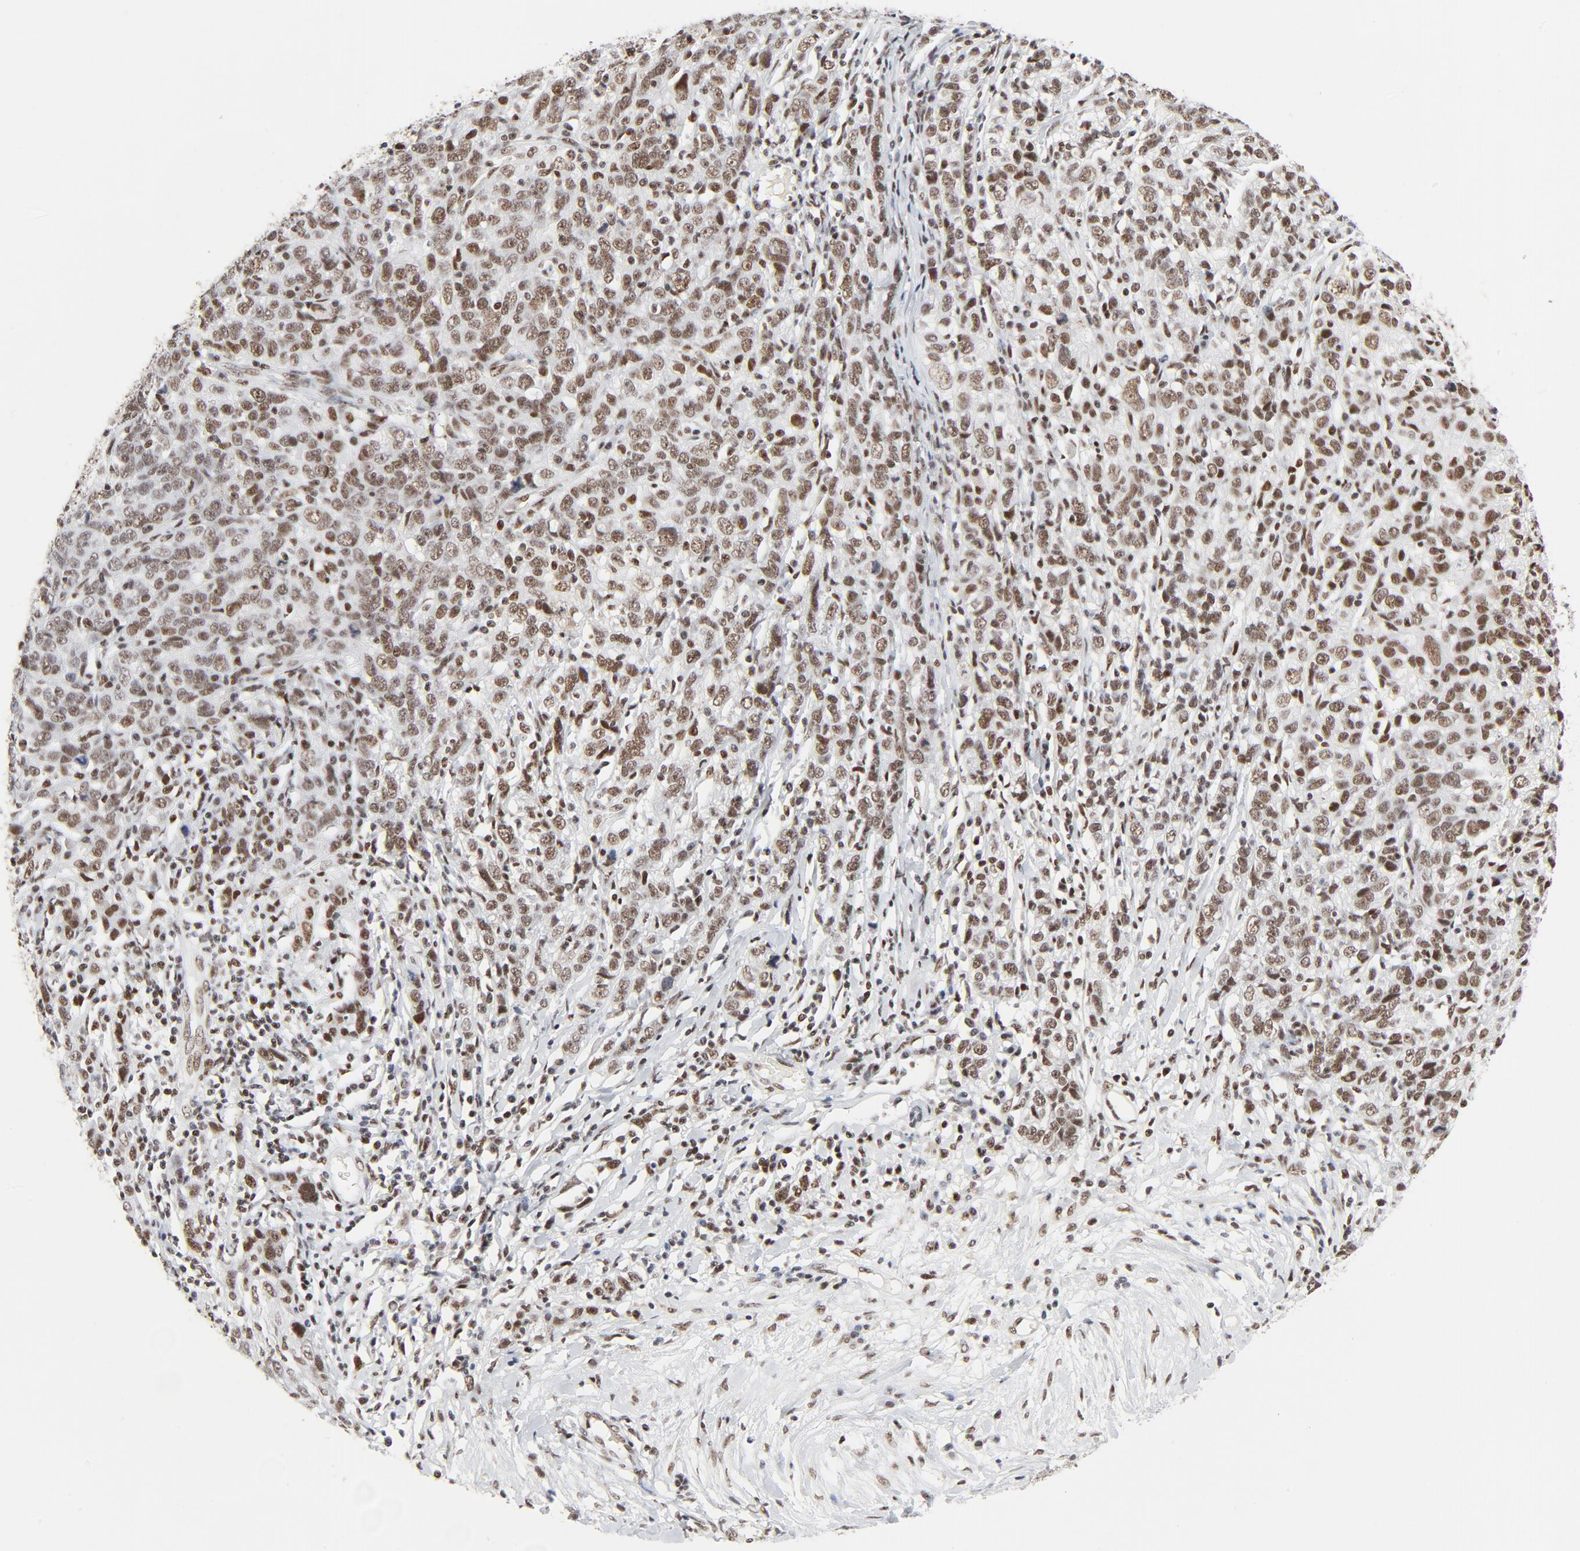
{"staining": {"intensity": "moderate", "quantity": ">75%", "location": "nuclear"}, "tissue": "ovarian cancer", "cell_type": "Tumor cells", "image_type": "cancer", "snomed": [{"axis": "morphology", "description": "Cystadenocarcinoma, serous, NOS"}, {"axis": "topography", "description": "Ovary"}], "caption": "Ovarian cancer (serous cystadenocarcinoma) stained with a protein marker displays moderate staining in tumor cells.", "gene": "GTF2H1", "patient": {"sex": "female", "age": 71}}